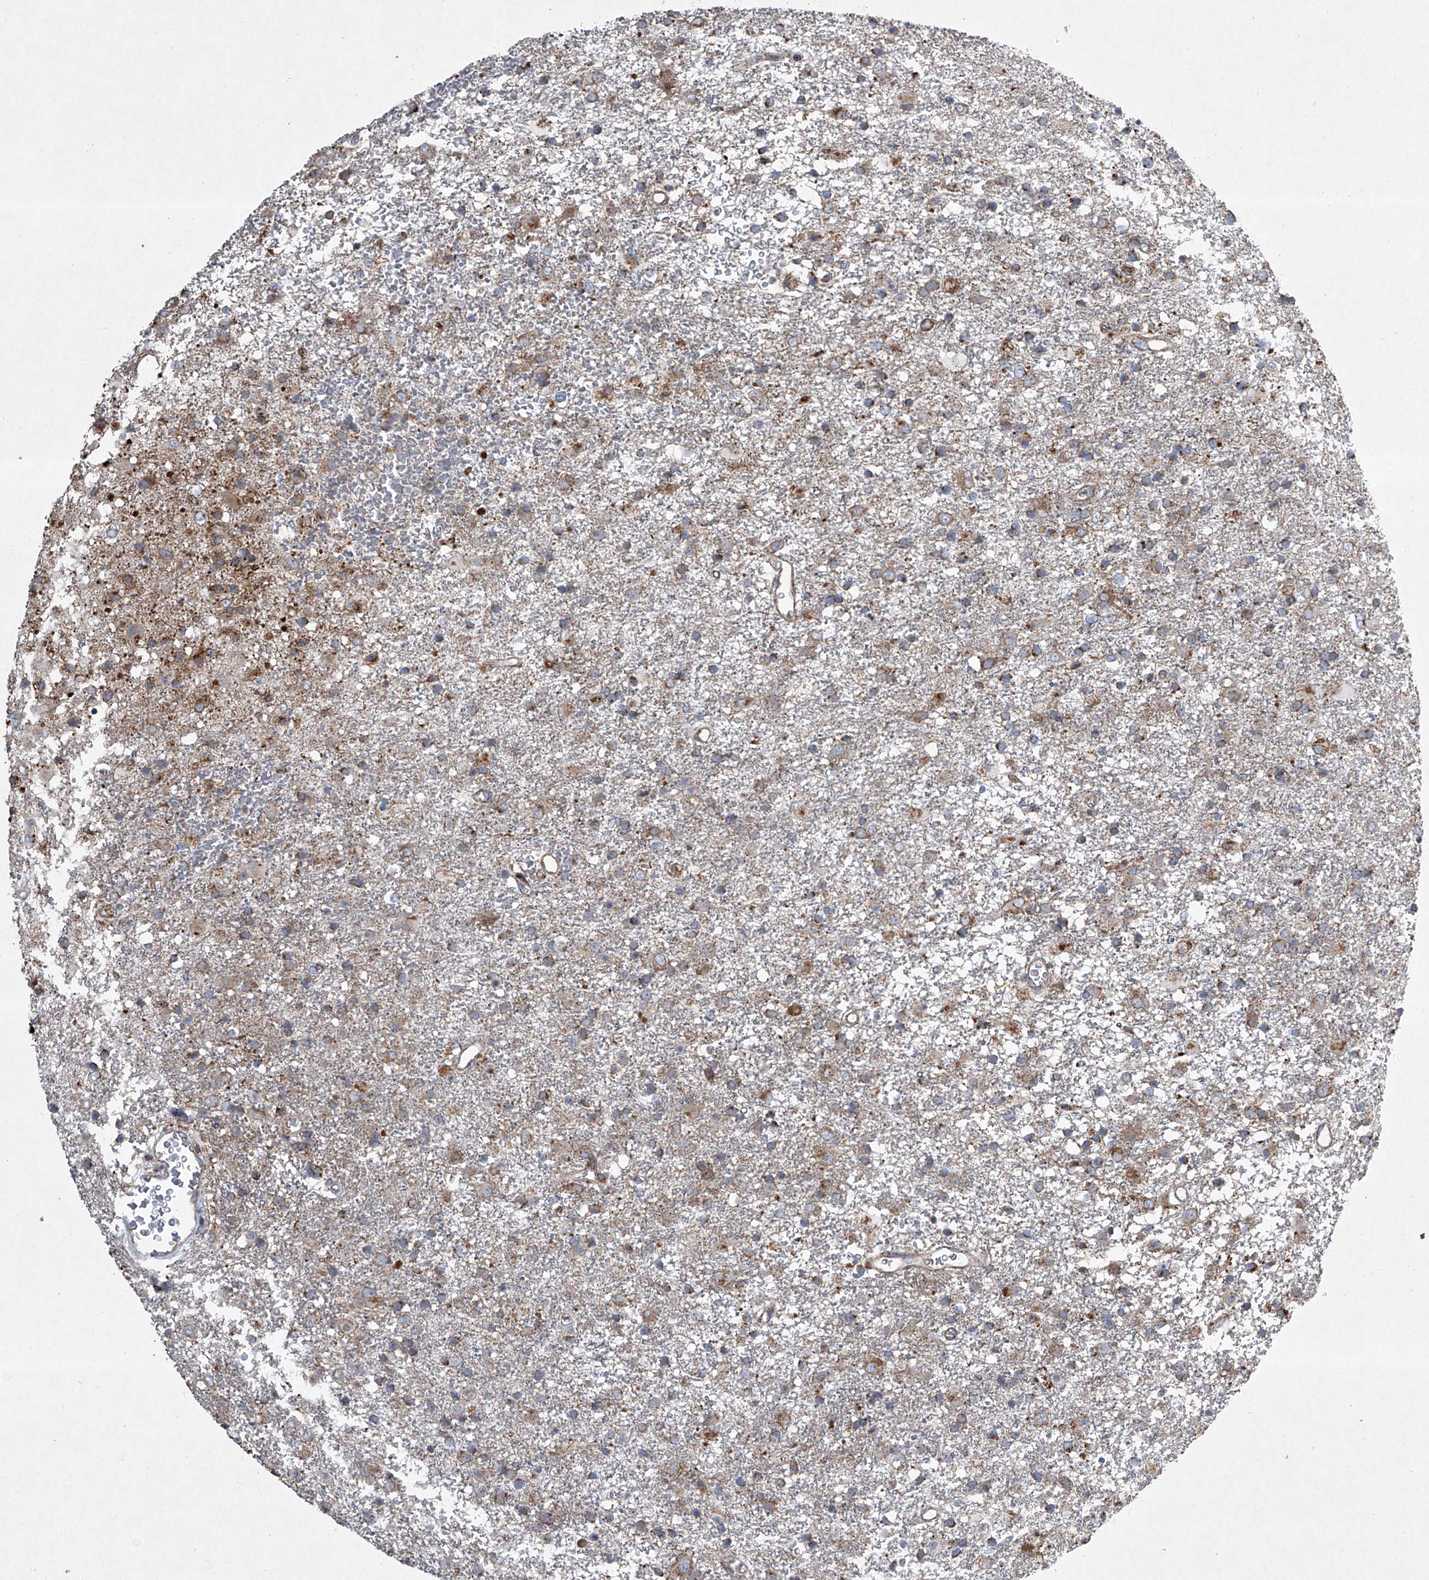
{"staining": {"intensity": "moderate", "quantity": "25%-75%", "location": "cytoplasmic/membranous"}, "tissue": "glioma", "cell_type": "Tumor cells", "image_type": "cancer", "snomed": [{"axis": "morphology", "description": "Glioma, malignant, Low grade"}, {"axis": "topography", "description": "Brain"}], "caption": "Tumor cells demonstrate moderate cytoplasmic/membranous expression in about 25%-75% of cells in low-grade glioma (malignant).", "gene": "STRADA", "patient": {"sex": "male", "age": 65}}